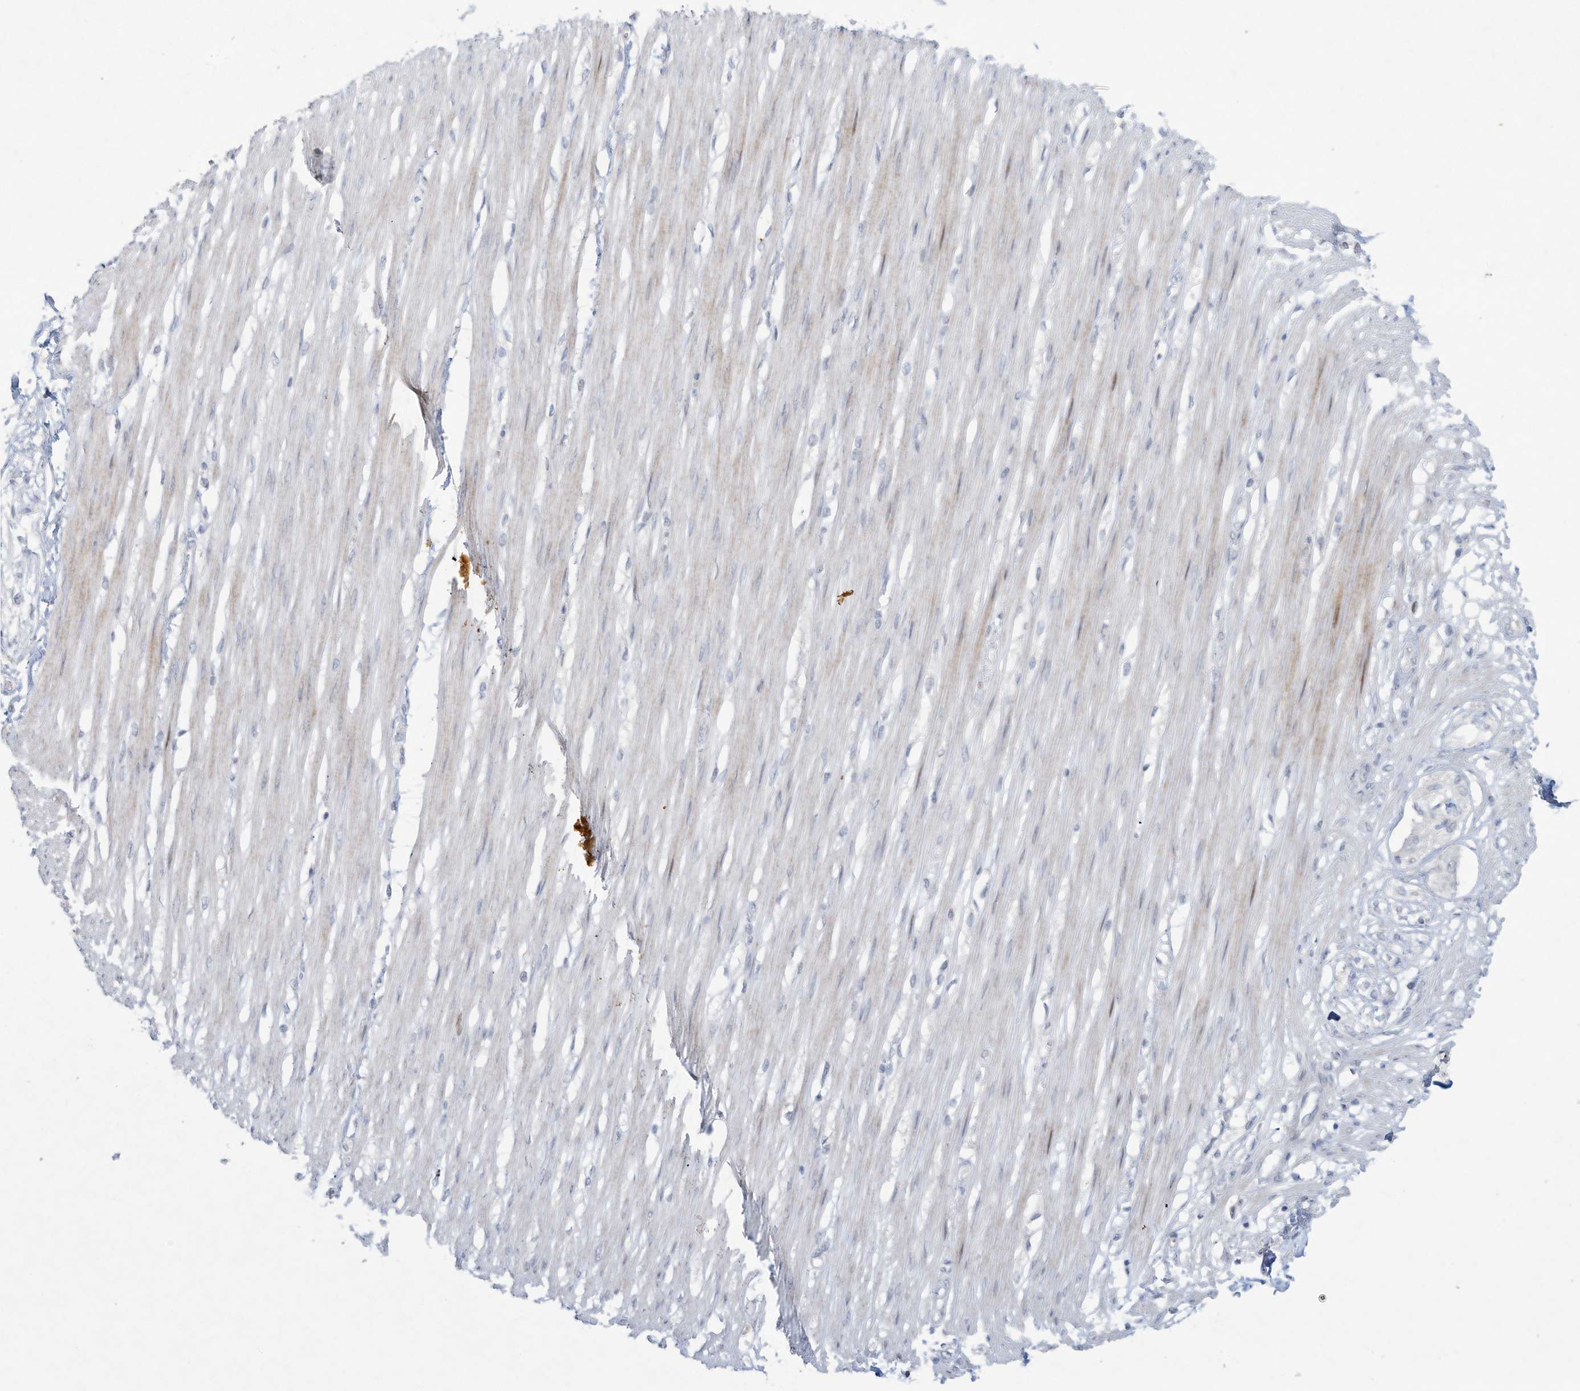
{"staining": {"intensity": "weak", "quantity": "25%-75%", "location": "cytoplasmic/membranous"}, "tissue": "smooth muscle", "cell_type": "Smooth muscle cells", "image_type": "normal", "snomed": [{"axis": "morphology", "description": "Normal tissue, NOS"}, {"axis": "morphology", "description": "Adenocarcinoma, NOS"}, {"axis": "topography", "description": "Colon"}, {"axis": "topography", "description": "Peripheral nerve tissue"}], "caption": "An immunohistochemistry image of unremarkable tissue is shown. Protein staining in brown labels weak cytoplasmic/membranous positivity in smooth muscle within smooth muscle cells. (DAB IHC, brown staining for protein, blue staining for nuclei).", "gene": "PAX6", "patient": {"sex": "male", "age": 14}}